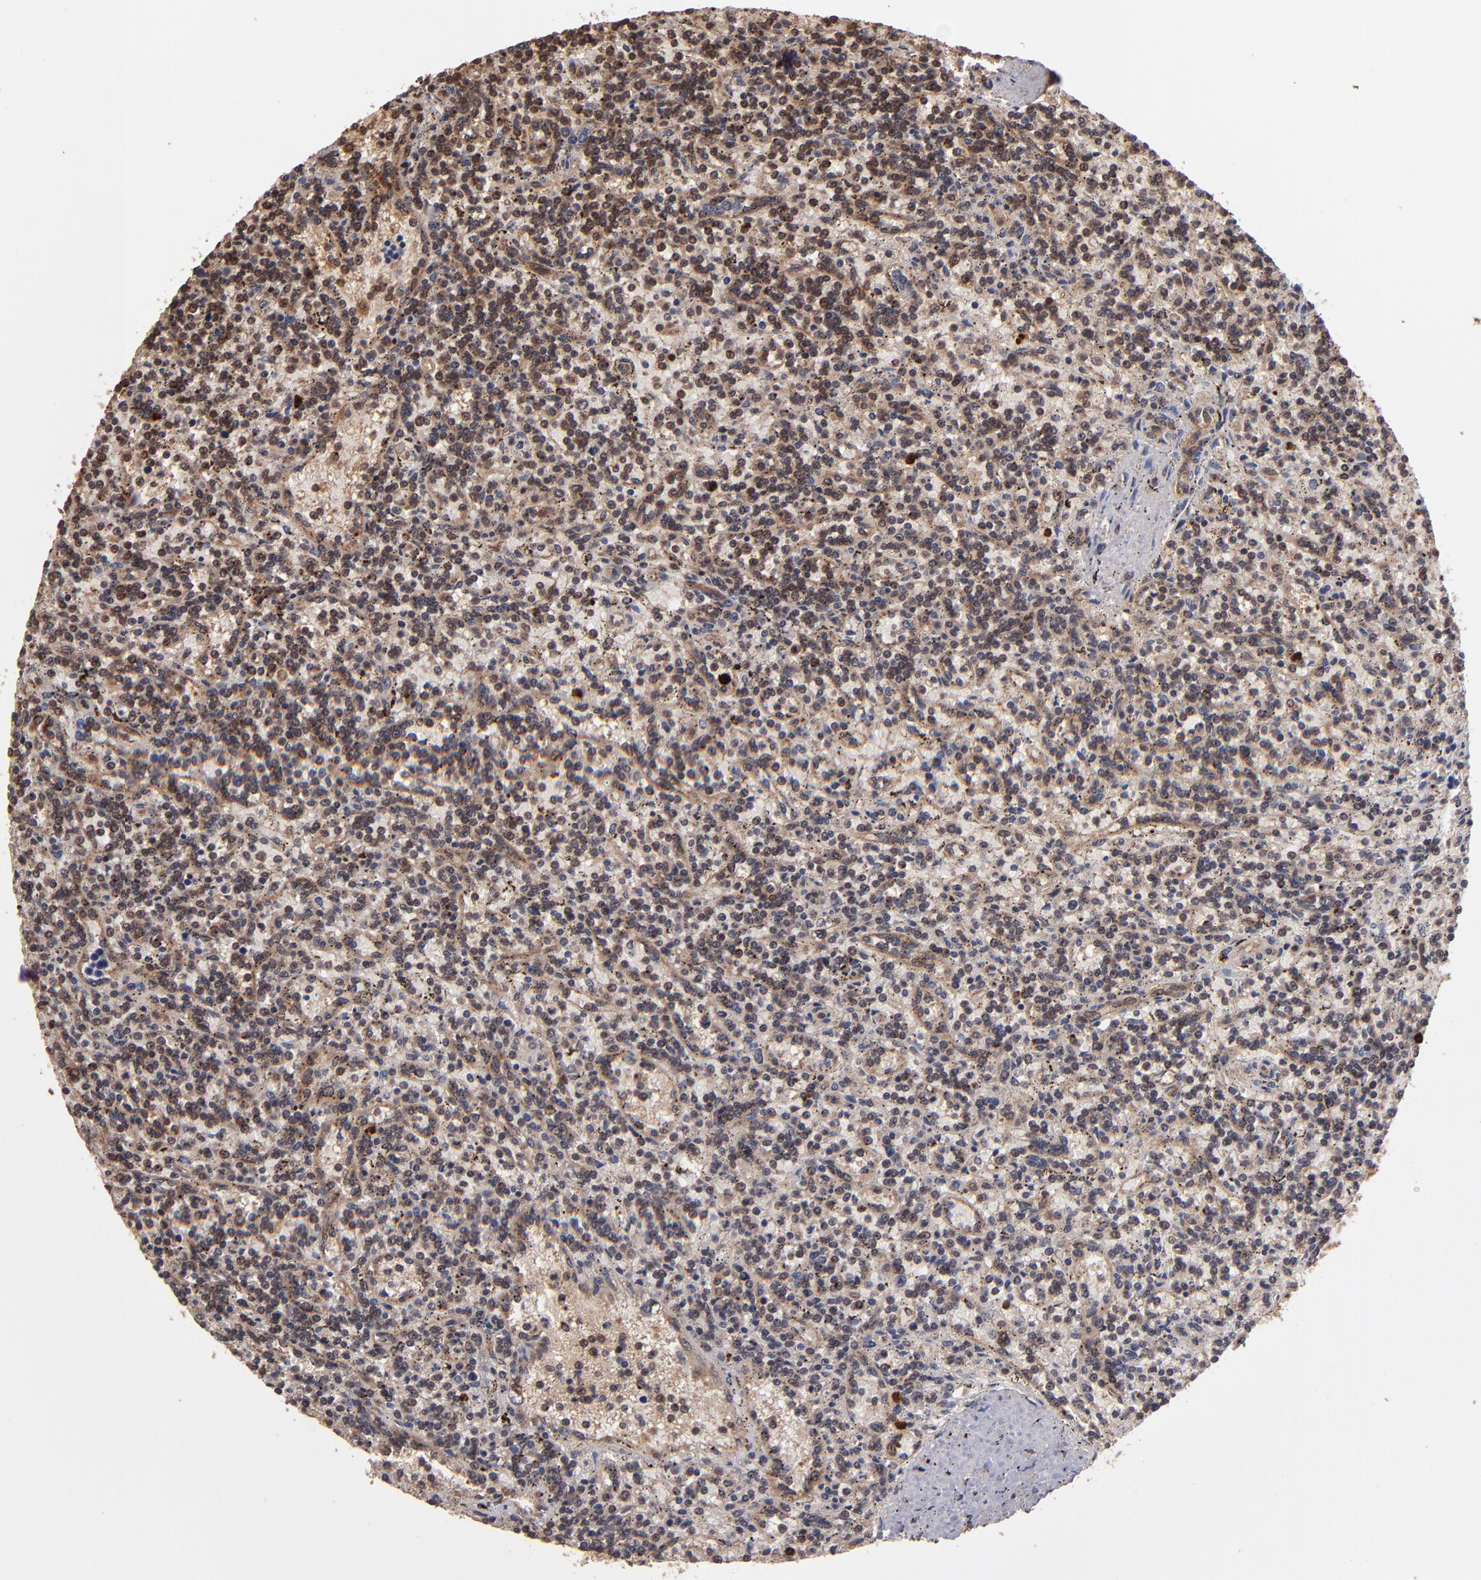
{"staining": {"intensity": "weak", "quantity": "25%-75%", "location": "cytoplasmic/membranous"}, "tissue": "lymphoma", "cell_type": "Tumor cells", "image_type": "cancer", "snomed": [{"axis": "morphology", "description": "Malignant lymphoma, non-Hodgkin's type, Low grade"}, {"axis": "topography", "description": "Spleen"}], "caption": "A micrograph showing weak cytoplasmic/membranous positivity in approximately 25%-75% of tumor cells in low-grade malignant lymphoma, non-Hodgkin's type, as visualized by brown immunohistochemical staining.", "gene": "NFE2L2", "patient": {"sex": "male", "age": 73}}